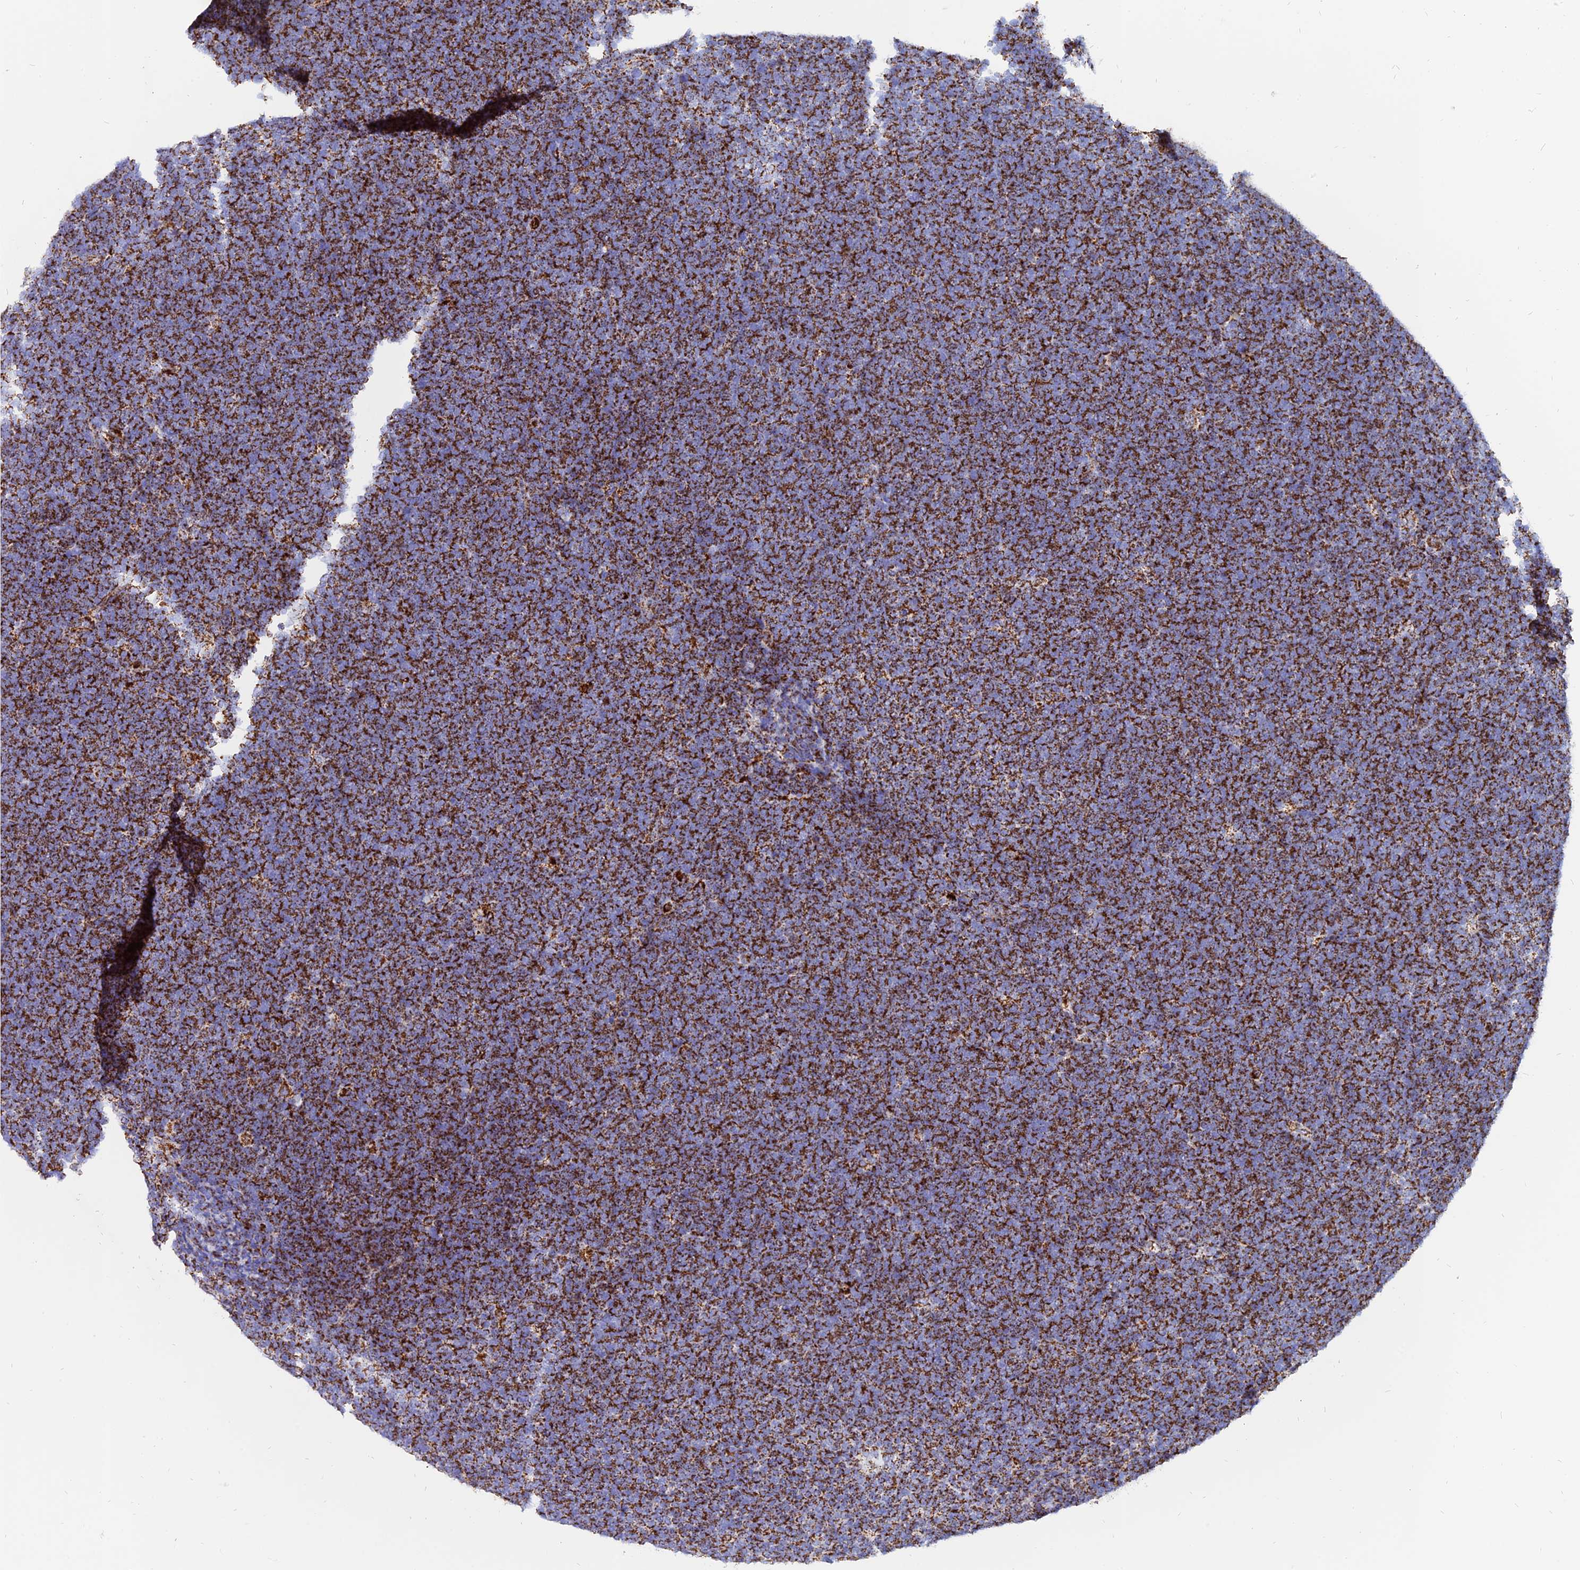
{"staining": {"intensity": "moderate", "quantity": ">75%", "location": "cytoplasmic/membranous"}, "tissue": "lymphoma", "cell_type": "Tumor cells", "image_type": "cancer", "snomed": [{"axis": "morphology", "description": "Malignant lymphoma, non-Hodgkin's type, High grade"}, {"axis": "topography", "description": "Lymph node"}], "caption": "Protein staining shows moderate cytoplasmic/membranous positivity in about >75% of tumor cells in lymphoma.", "gene": "NDUFB6", "patient": {"sex": "male", "age": 13}}